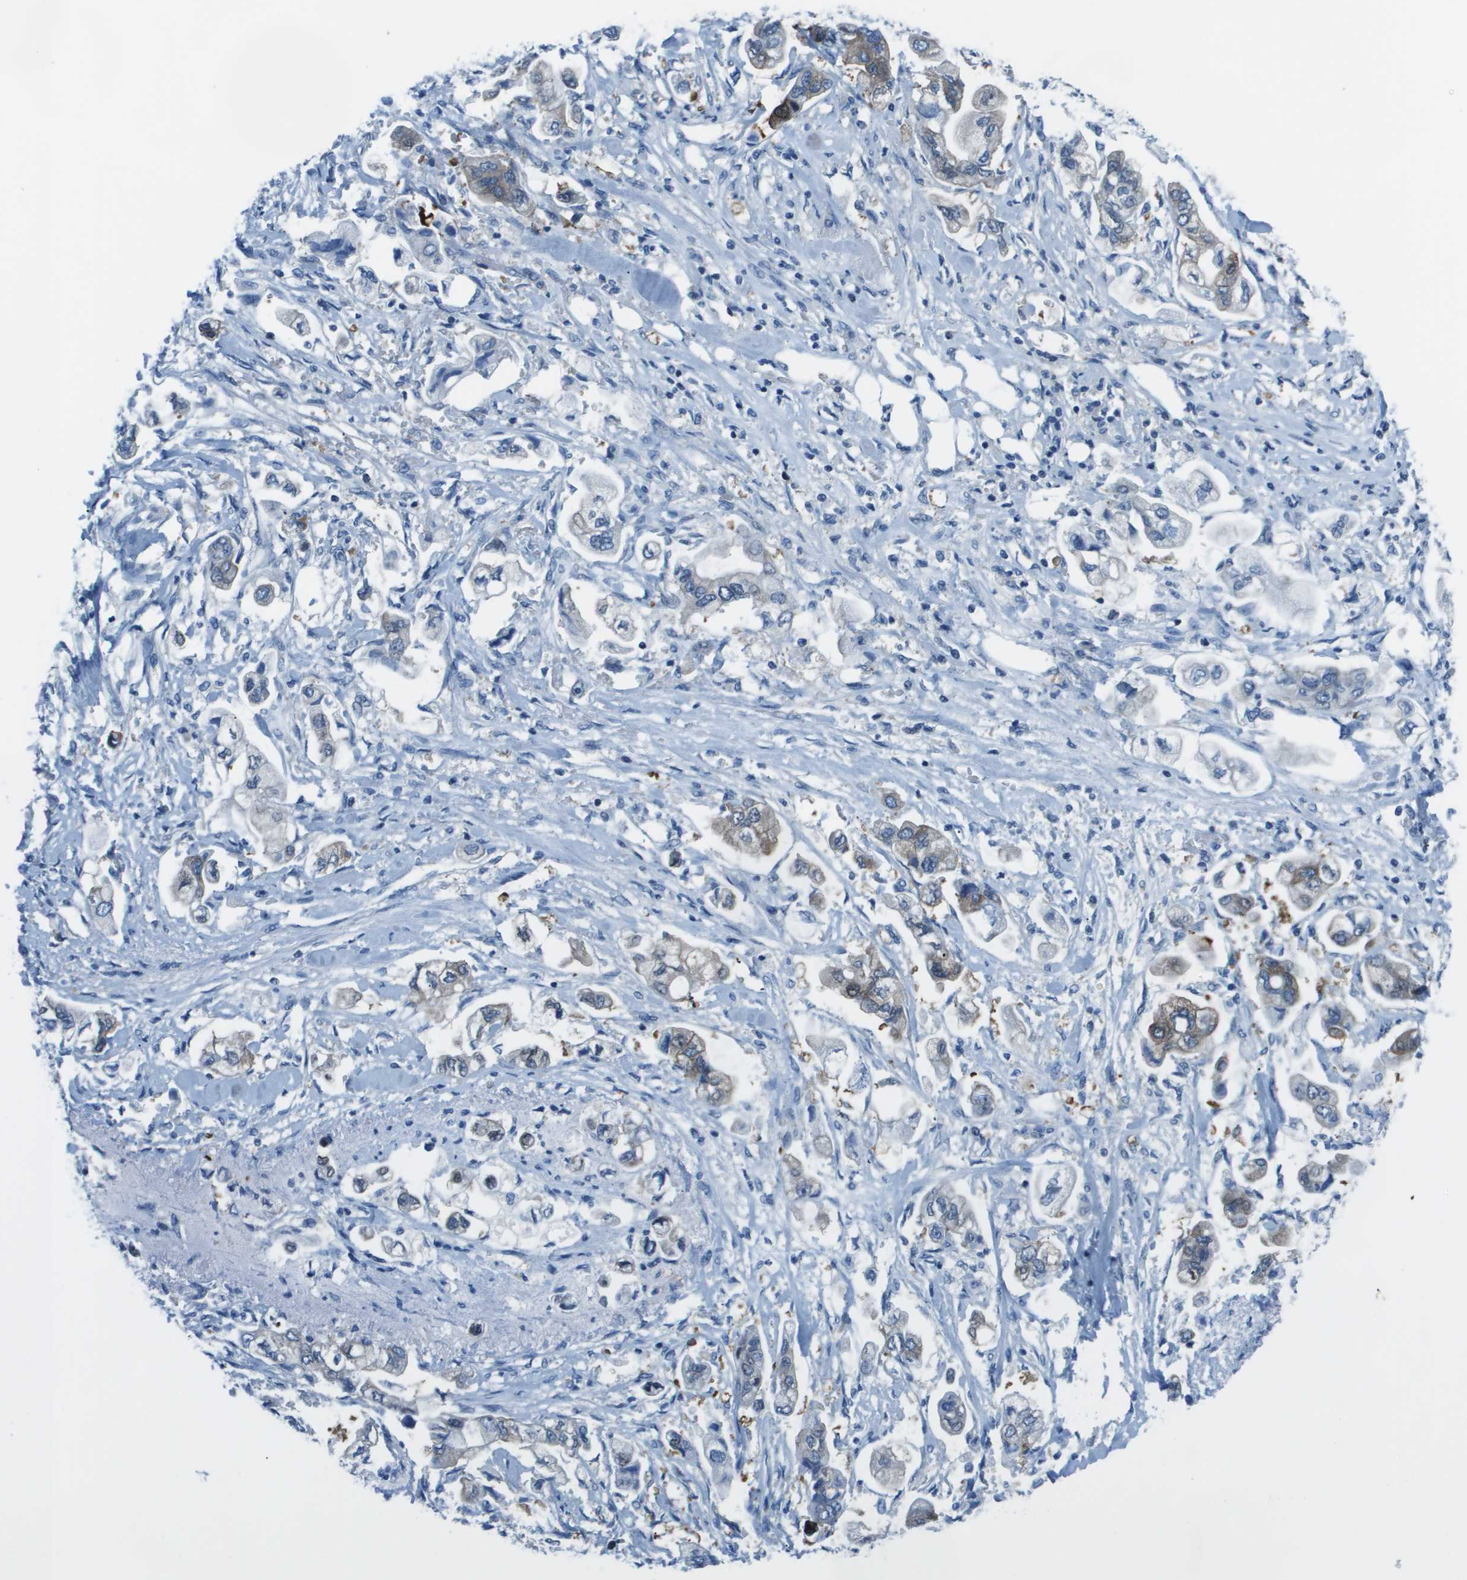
{"staining": {"intensity": "weak", "quantity": "<25%", "location": "cytoplasmic/membranous"}, "tissue": "stomach cancer", "cell_type": "Tumor cells", "image_type": "cancer", "snomed": [{"axis": "morphology", "description": "Adenocarcinoma, NOS"}, {"axis": "topography", "description": "Stomach"}], "caption": "Immunohistochemical staining of stomach cancer displays no significant expression in tumor cells.", "gene": "STIP1", "patient": {"sex": "male", "age": 62}}